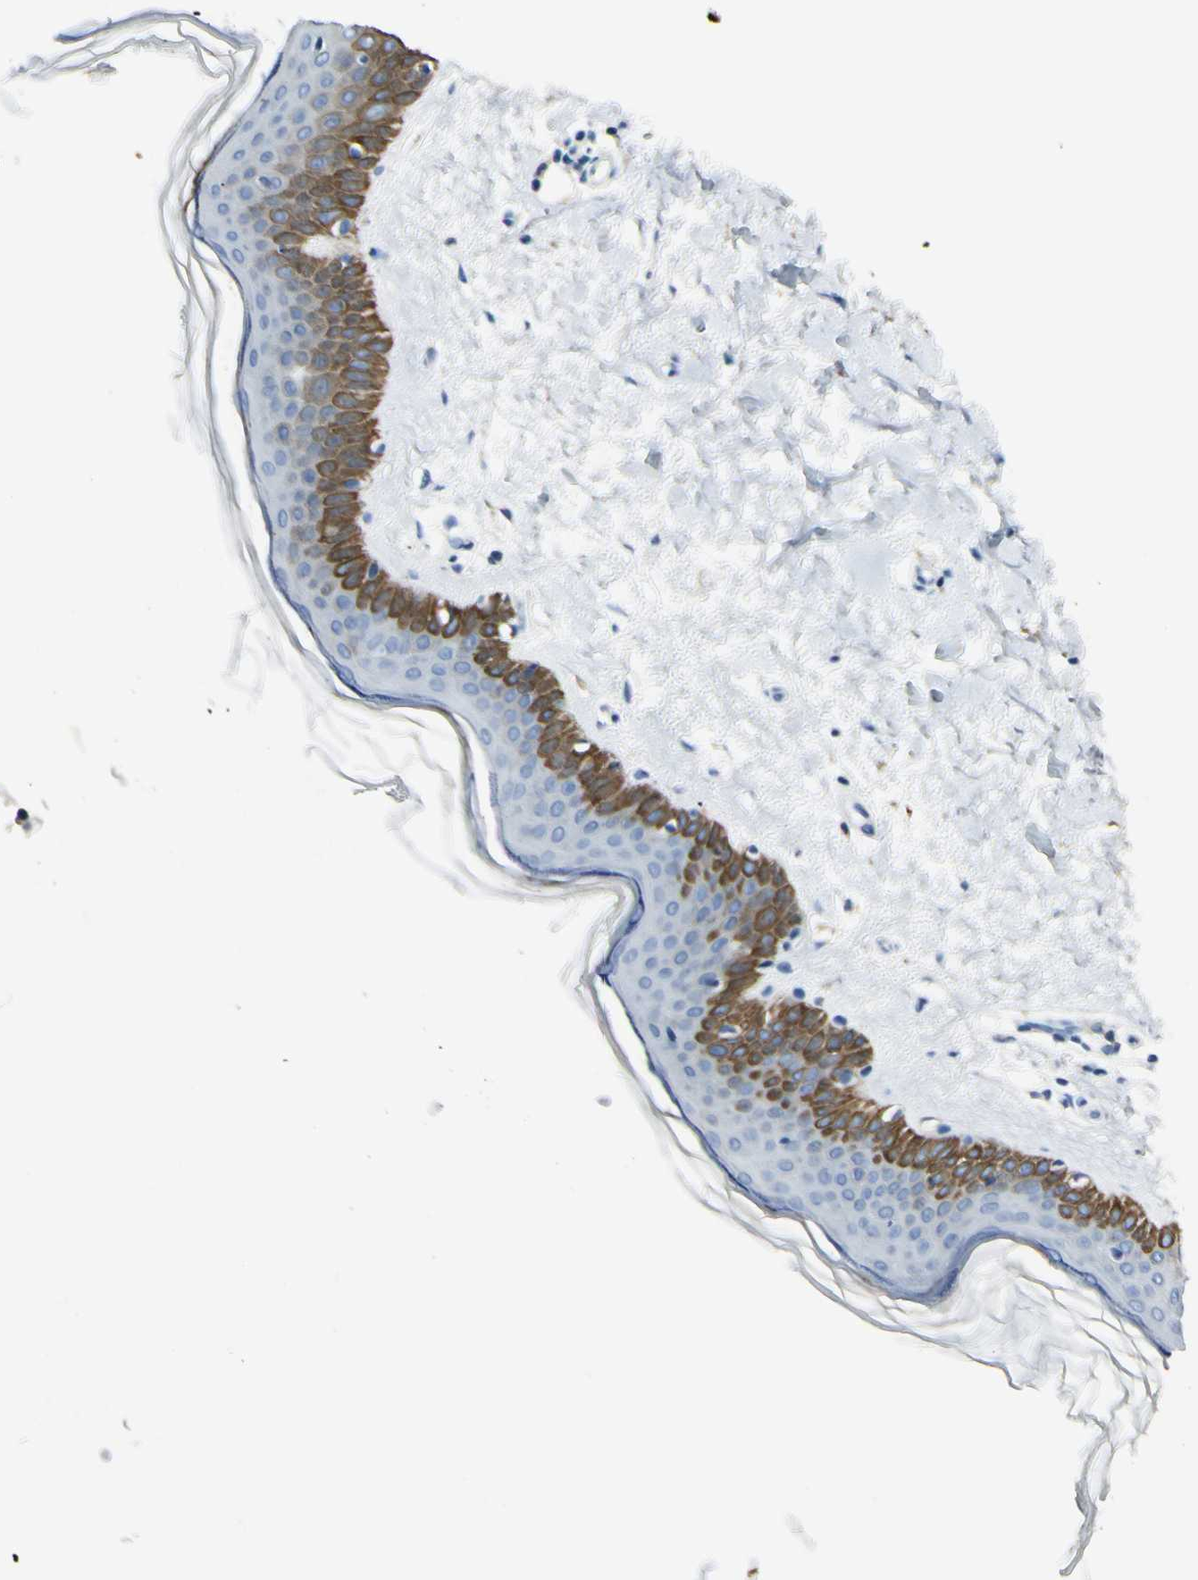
{"staining": {"intensity": "negative", "quantity": "none", "location": "none"}, "tissue": "skin", "cell_type": "Fibroblasts", "image_type": "normal", "snomed": [{"axis": "morphology", "description": "Normal tissue, NOS"}, {"axis": "topography", "description": "Skin"}], "caption": "Skin stained for a protein using immunohistochemistry demonstrates no staining fibroblasts.", "gene": "ZNF557", "patient": {"sex": "female", "age": 56}}